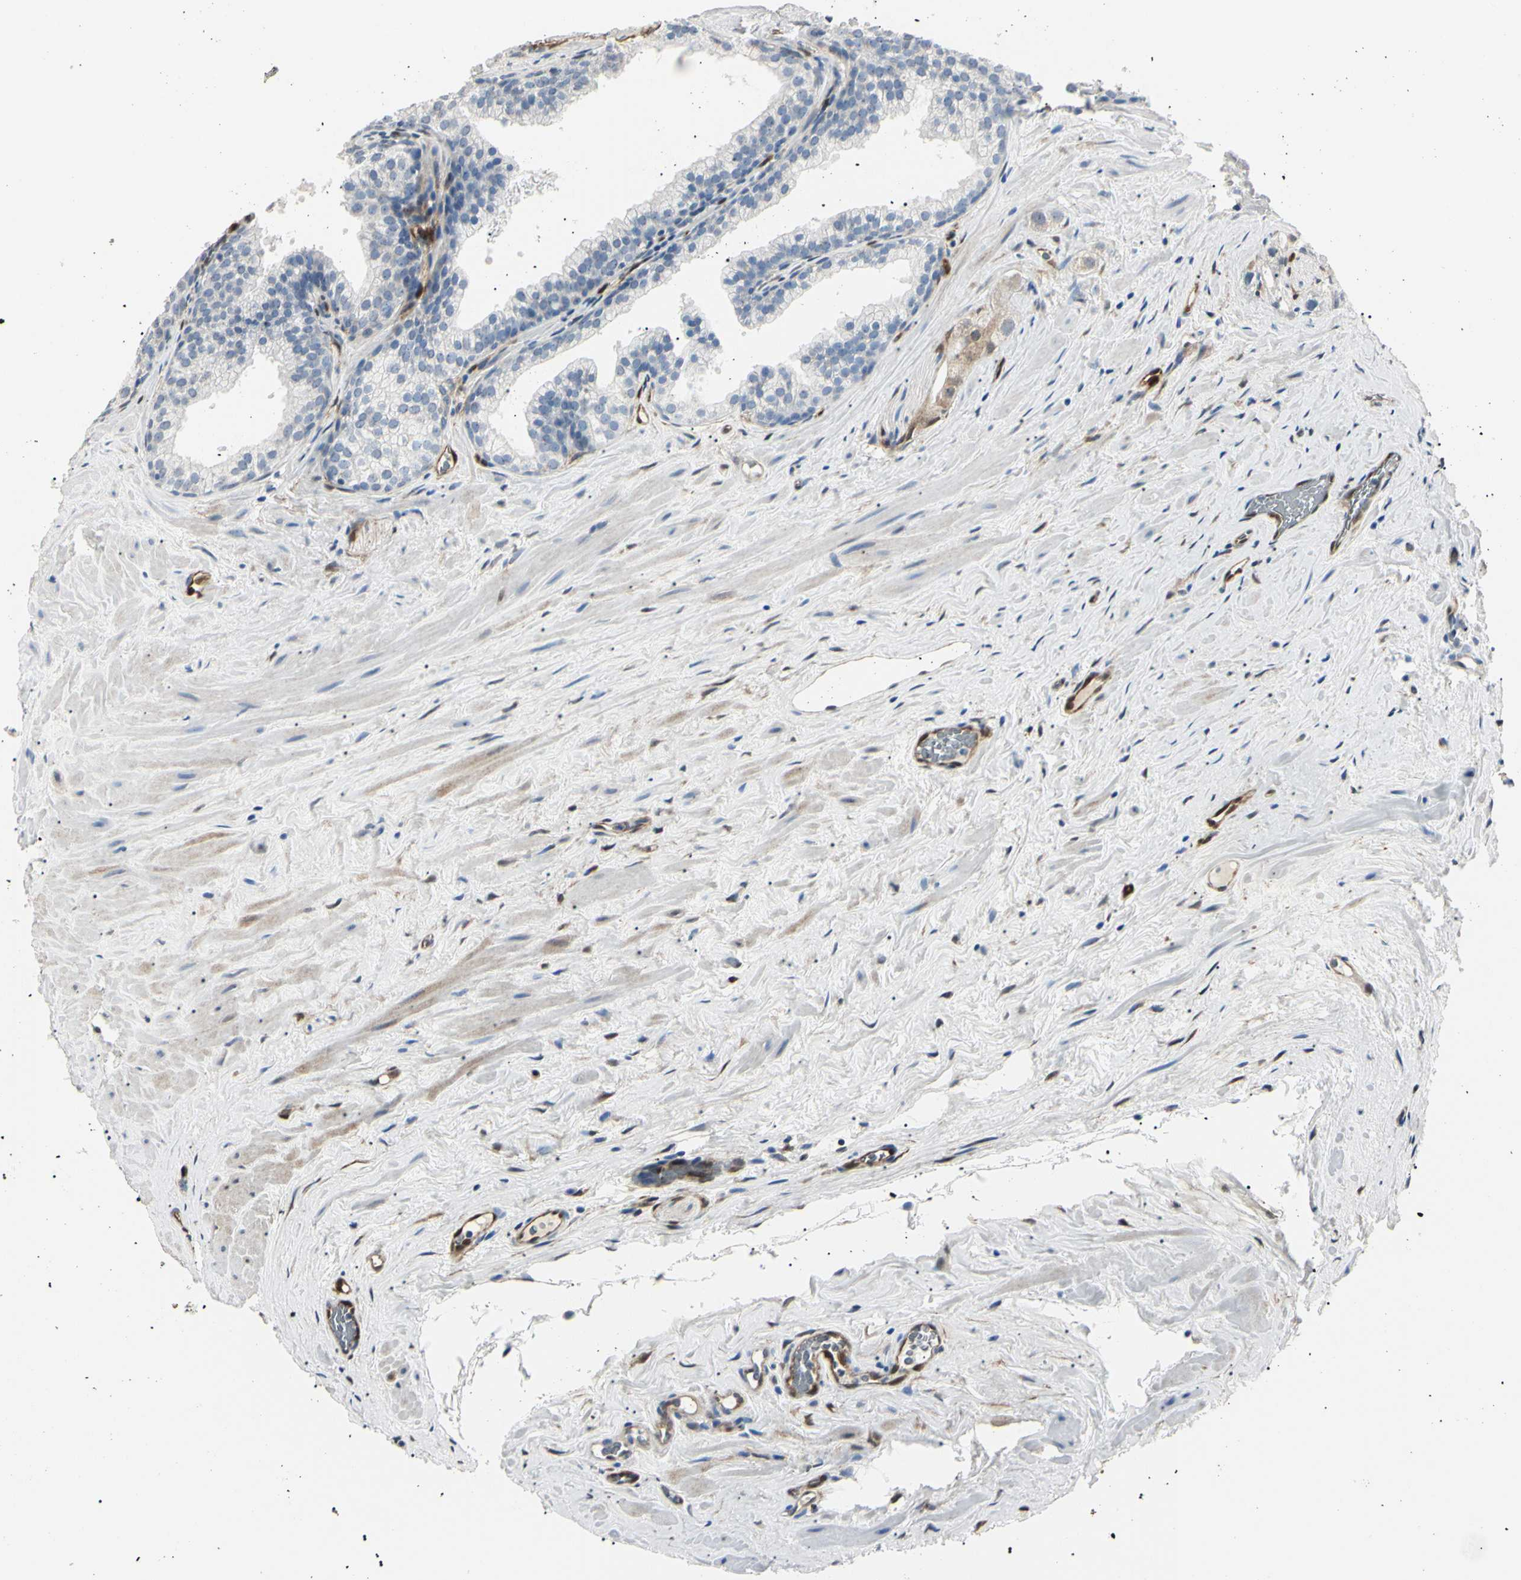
{"staining": {"intensity": "negative", "quantity": "none", "location": "none"}, "tissue": "prostate cancer", "cell_type": "Tumor cells", "image_type": "cancer", "snomed": [{"axis": "morphology", "description": "Adenocarcinoma, Low grade"}, {"axis": "topography", "description": "Prostate"}], "caption": "The IHC micrograph has no significant positivity in tumor cells of prostate cancer tissue.", "gene": "AKR1C3", "patient": {"sex": "male", "age": 59}}